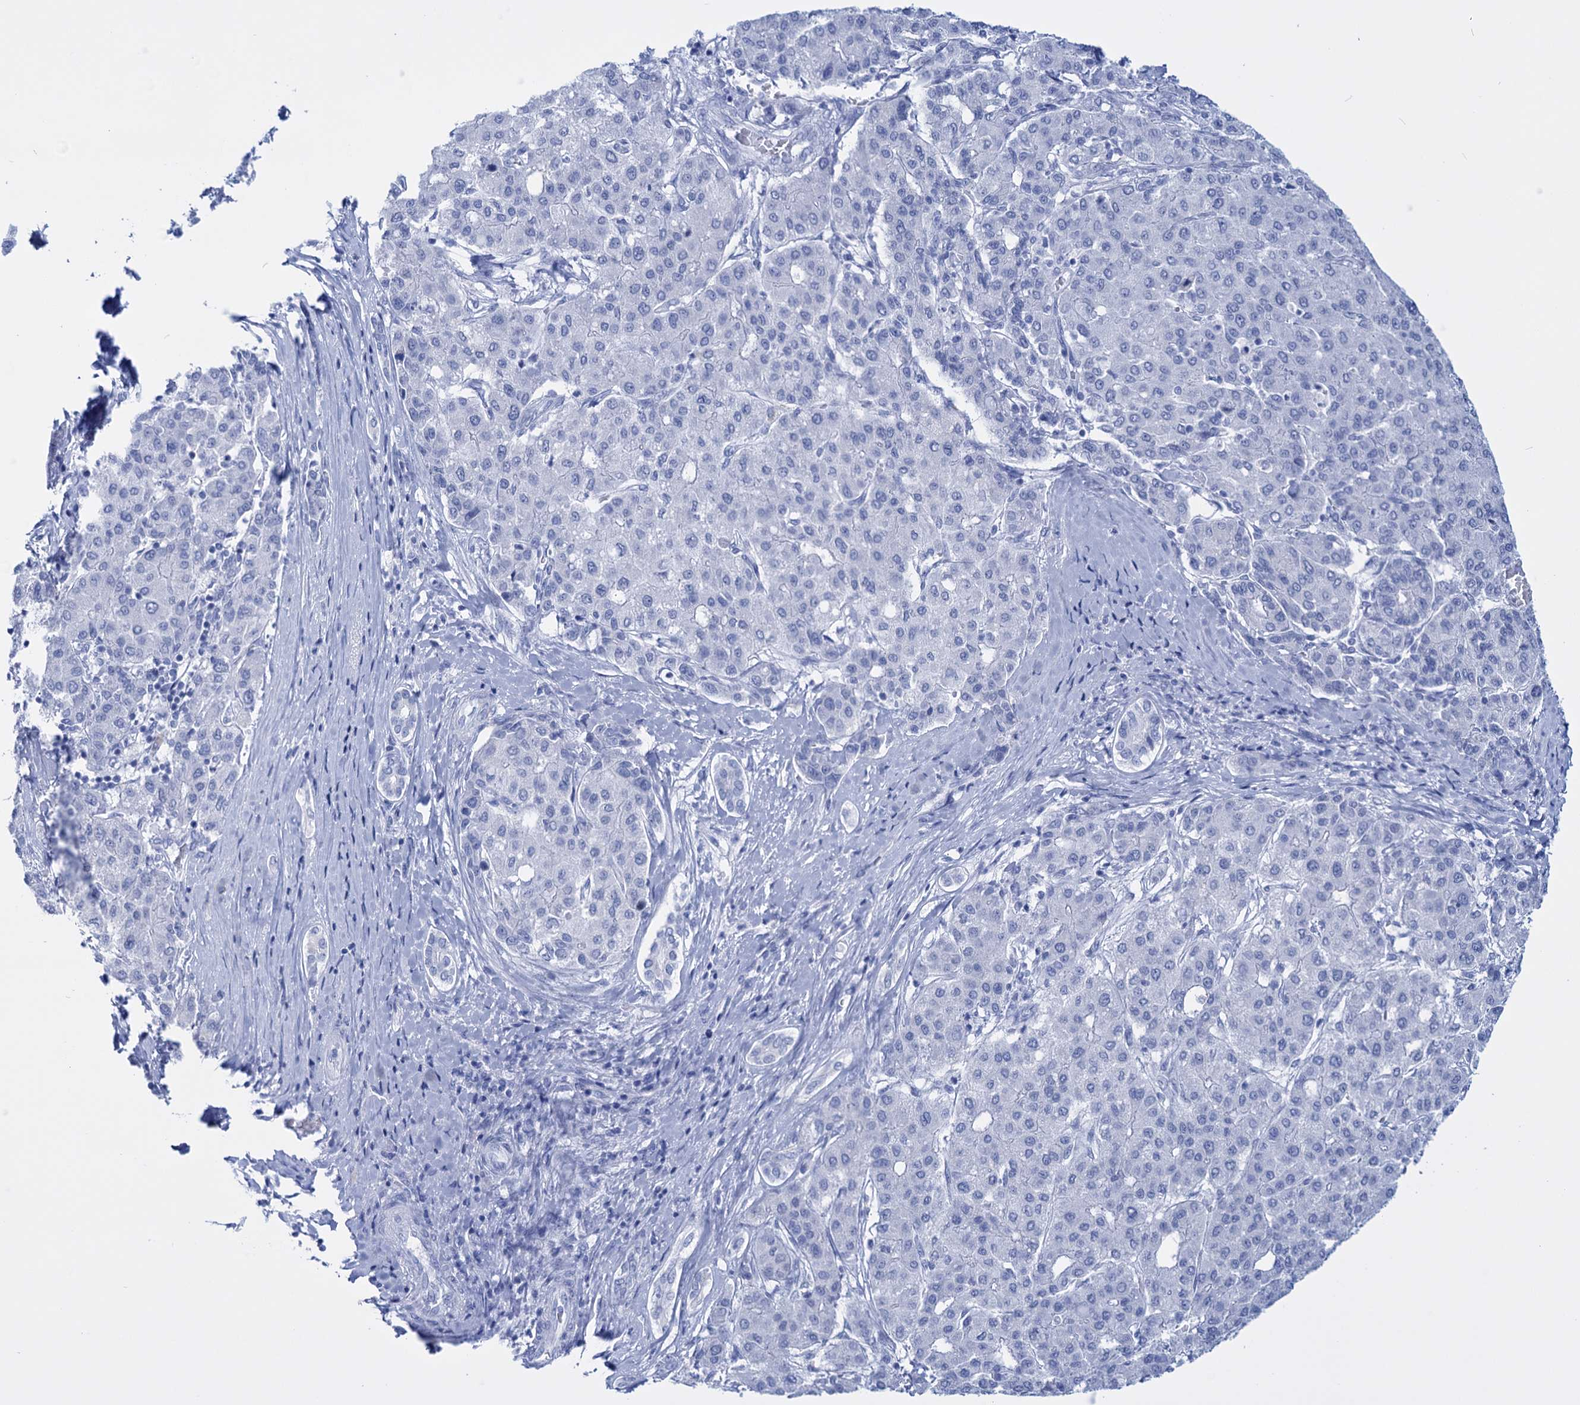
{"staining": {"intensity": "negative", "quantity": "none", "location": "none"}, "tissue": "liver cancer", "cell_type": "Tumor cells", "image_type": "cancer", "snomed": [{"axis": "morphology", "description": "Carcinoma, Hepatocellular, NOS"}, {"axis": "topography", "description": "Liver"}], "caption": "Micrograph shows no protein staining in tumor cells of liver hepatocellular carcinoma tissue.", "gene": "FBXW12", "patient": {"sex": "male", "age": 65}}